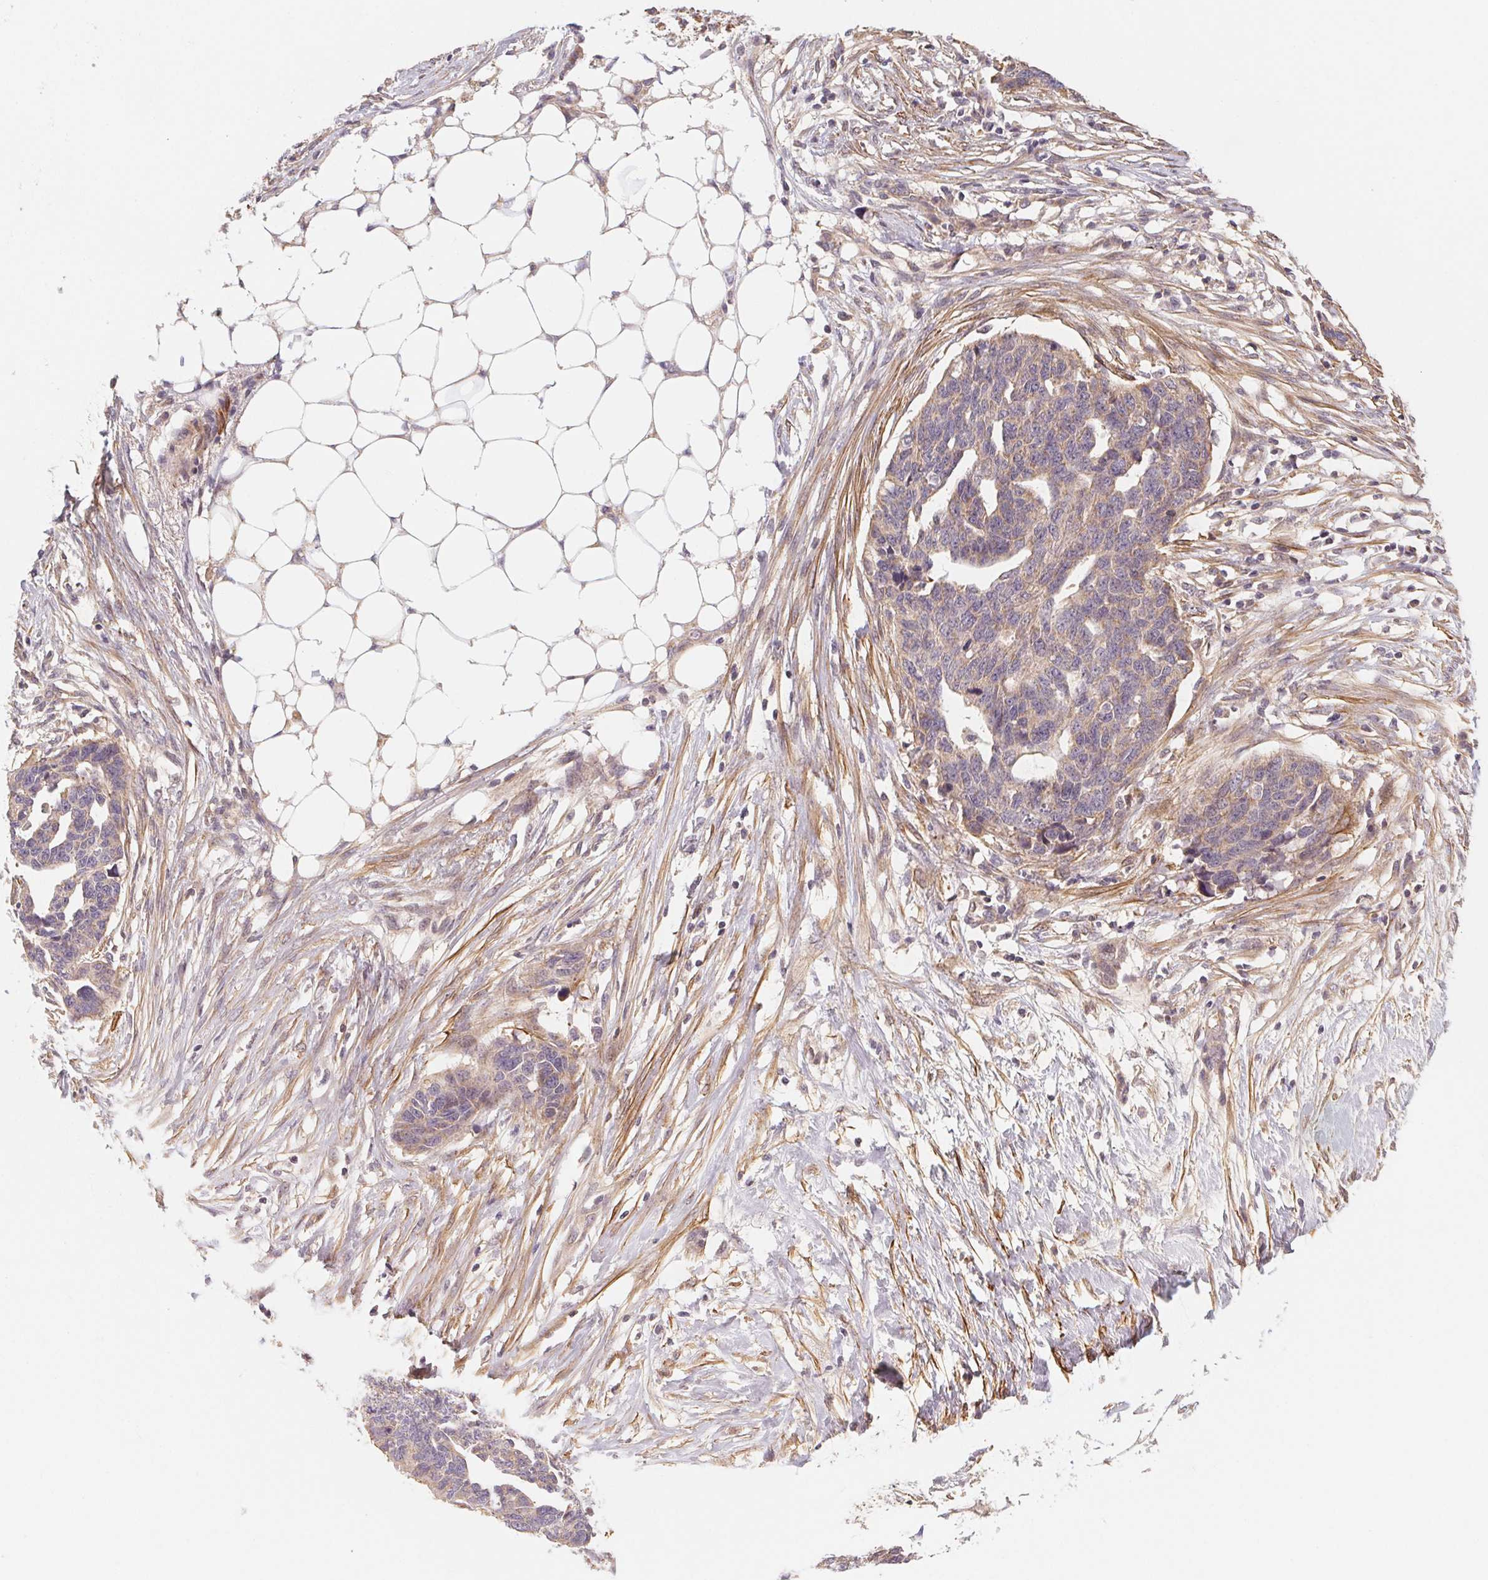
{"staining": {"intensity": "weak", "quantity": "<25%", "location": "cytoplasmic/membranous"}, "tissue": "ovarian cancer", "cell_type": "Tumor cells", "image_type": "cancer", "snomed": [{"axis": "morphology", "description": "Cystadenocarcinoma, serous, NOS"}, {"axis": "topography", "description": "Ovary"}], "caption": "Human ovarian cancer stained for a protein using immunohistochemistry displays no expression in tumor cells.", "gene": "CCDC112", "patient": {"sex": "female", "age": 69}}